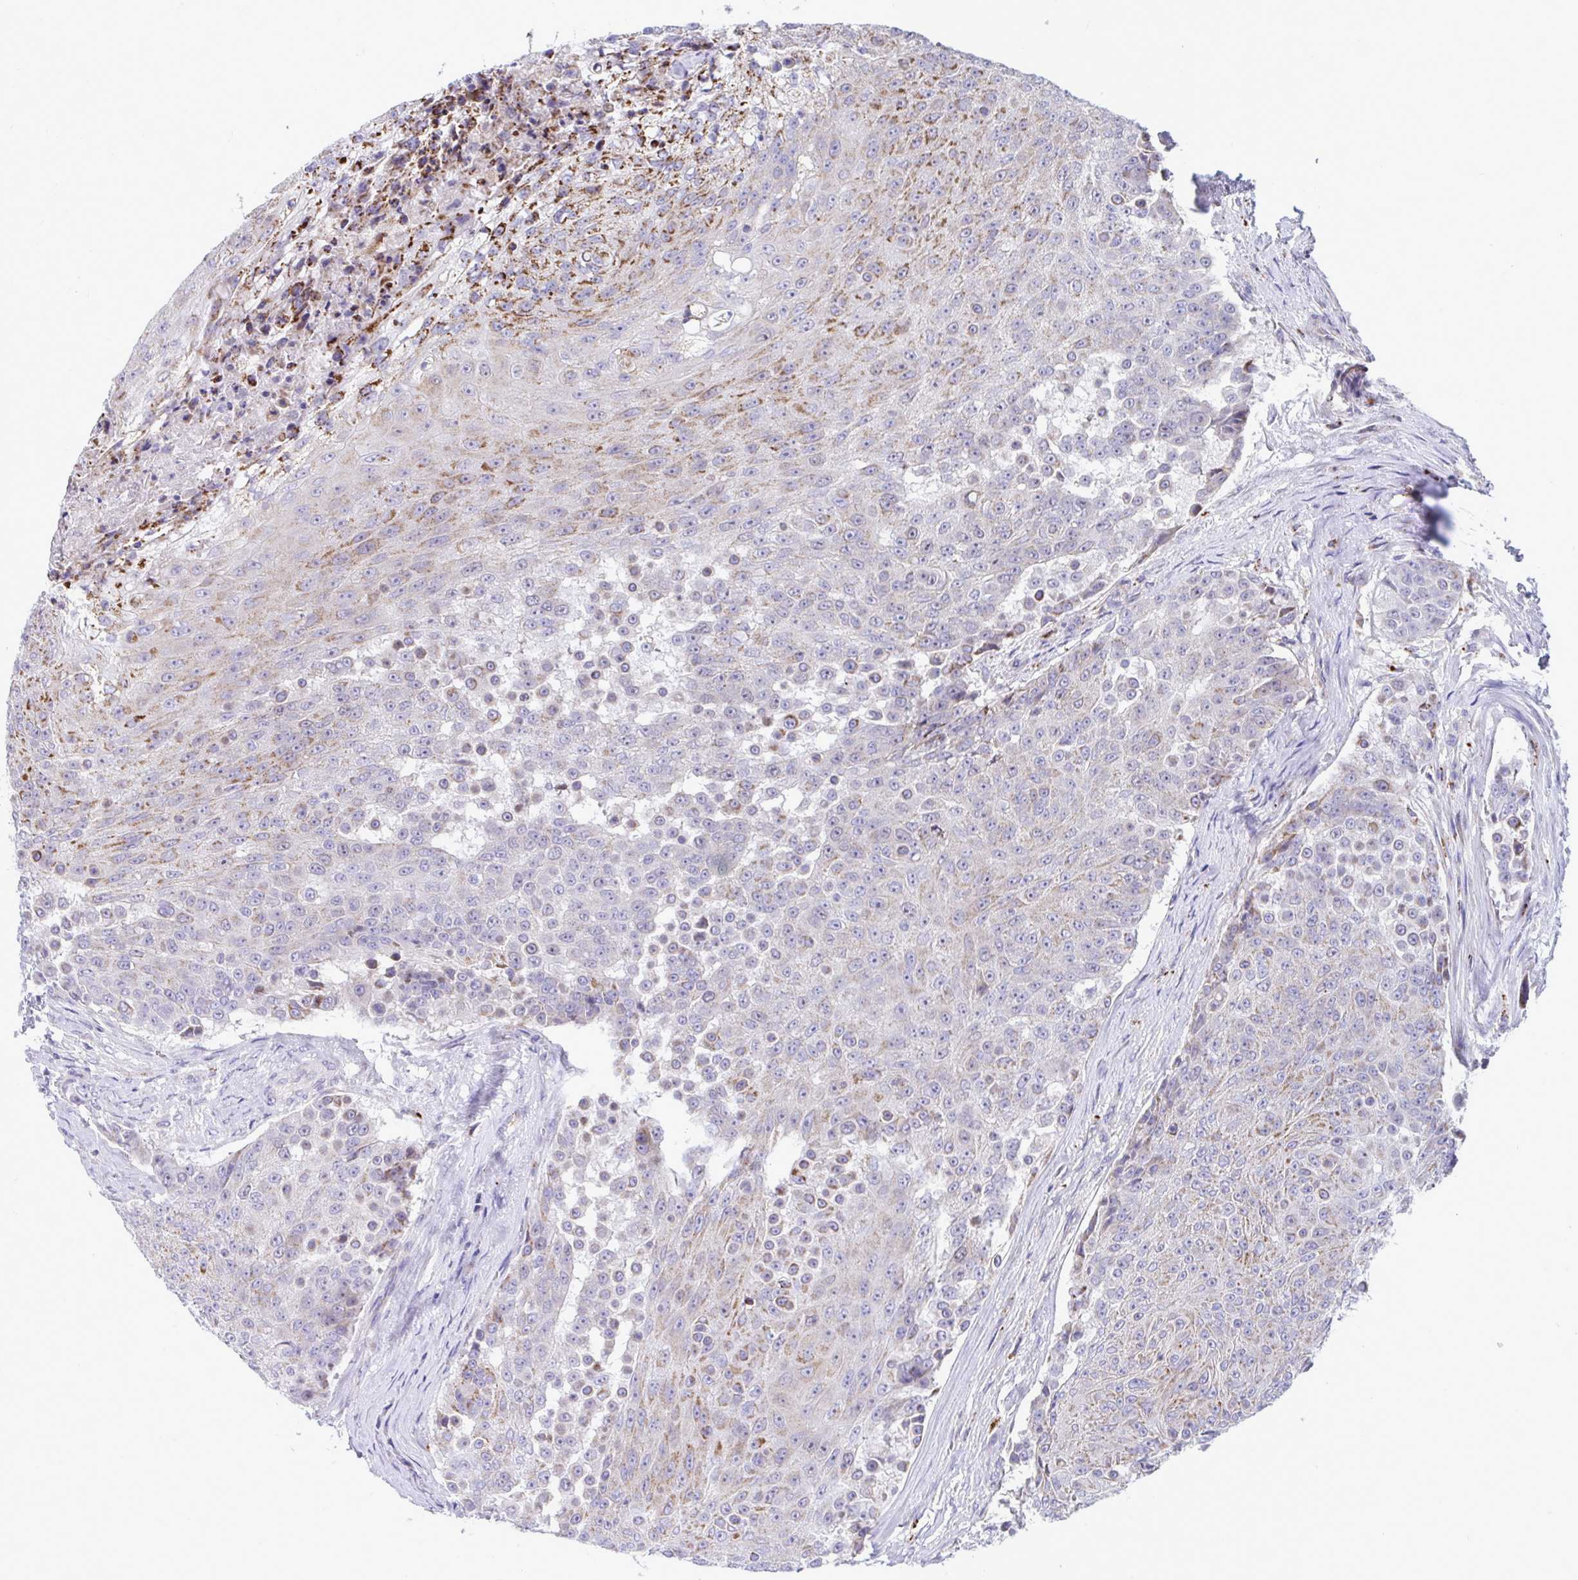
{"staining": {"intensity": "moderate", "quantity": "25%-75%", "location": "cytoplasmic/membranous"}, "tissue": "urothelial cancer", "cell_type": "Tumor cells", "image_type": "cancer", "snomed": [{"axis": "morphology", "description": "Urothelial carcinoma, High grade"}, {"axis": "topography", "description": "Urinary bladder"}], "caption": "Moderate cytoplasmic/membranous positivity for a protein is appreciated in about 25%-75% of tumor cells of high-grade urothelial carcinoma using immunohistochemistry.", "gene": "DTX3", "patient": {"sex": "female", "age": 63}}